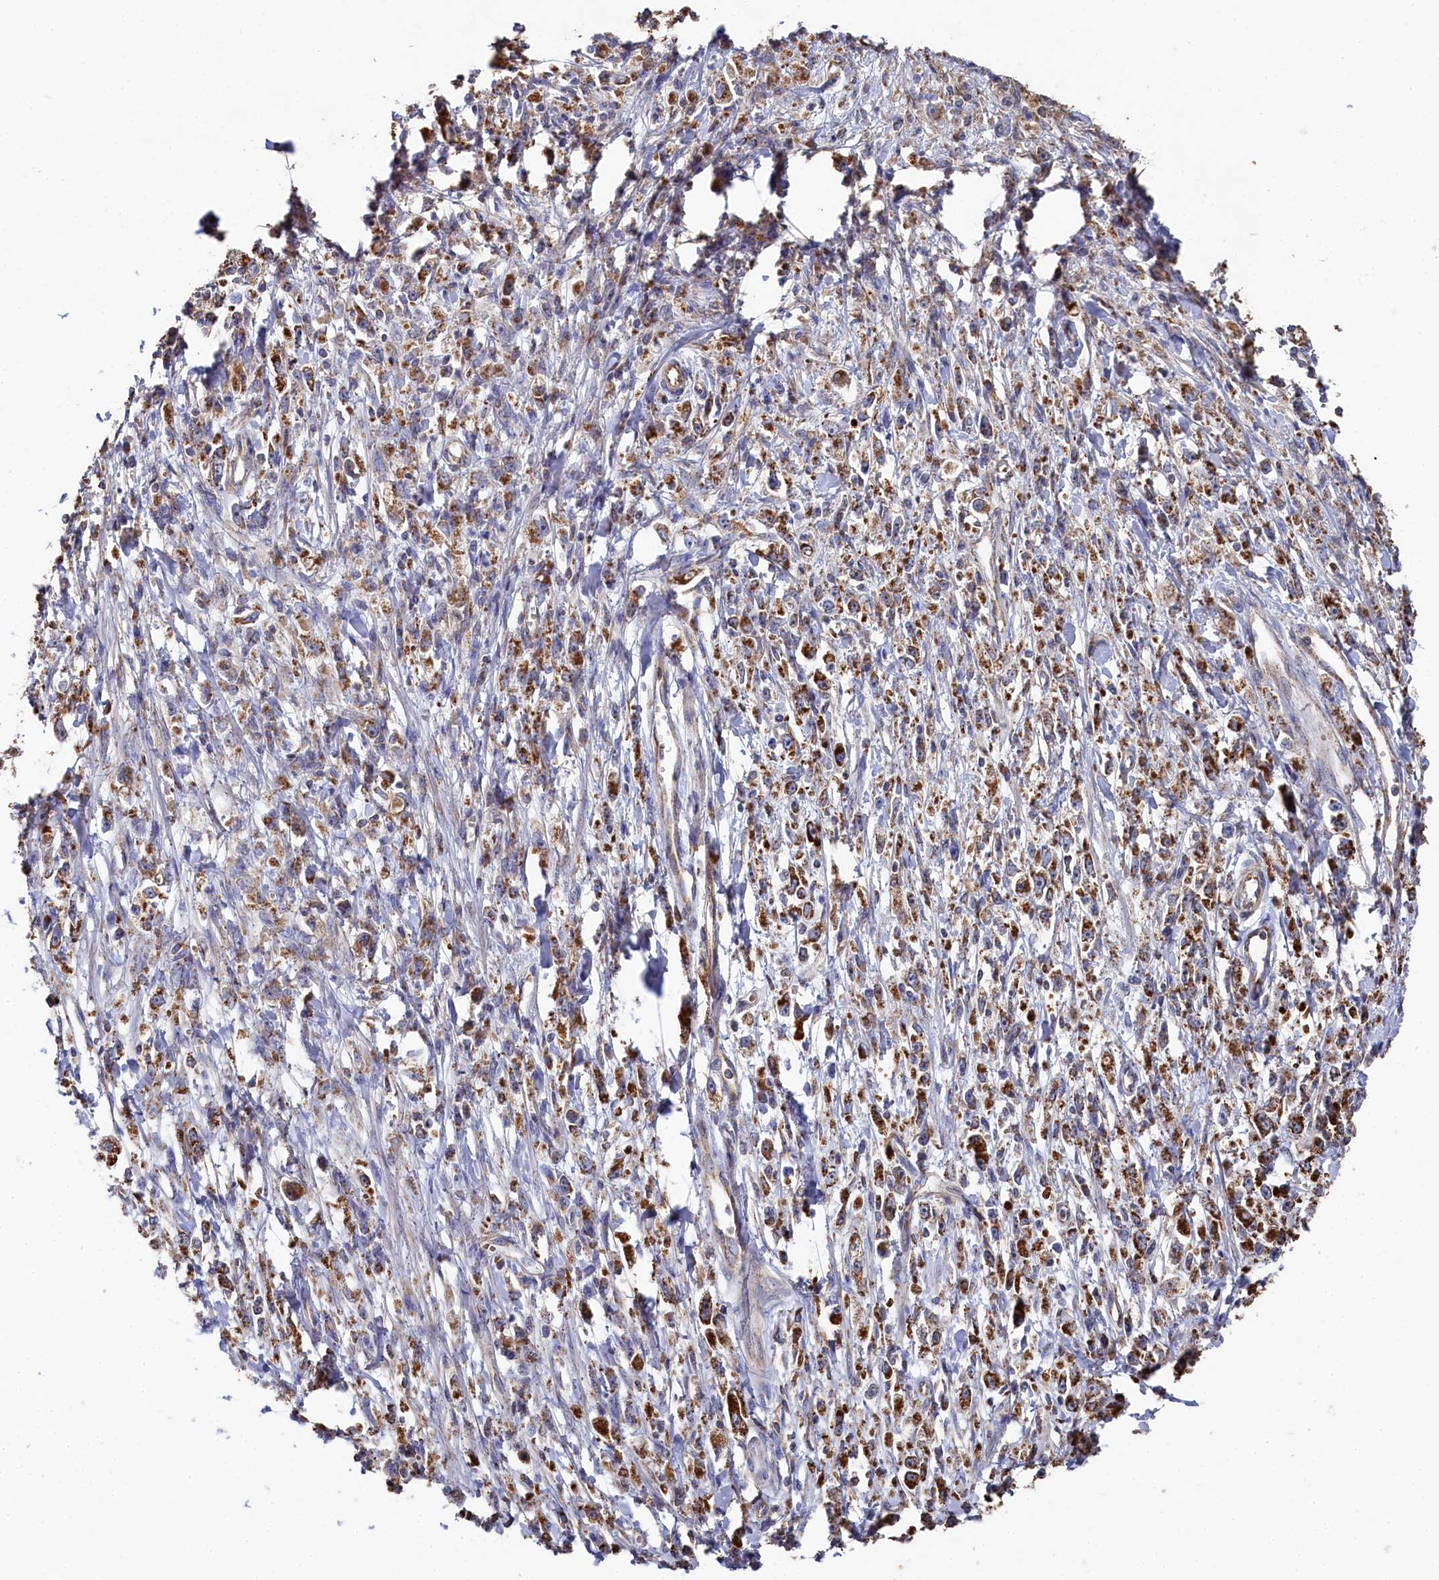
{"staining": {"intensity": "moderate", "quantity": ">75%", "location": "cytoplasmic/membranous"}, "tissue": "stomach cancer", "cell_type": "Tumor cells", "image_type": "cancer", "snomed": [{"axis": "morphology", "description": "Adenocarcinoma, NOS"}, {"axis": "topography", "description": "Stomach"}], "caption": "A brown stain shows moderate cytoplasmic/membranous positivity of a protein in human stomach cancer tumor cells.", "gene": "HAUS2", "patient": {"sex": "female", "age": 59}}